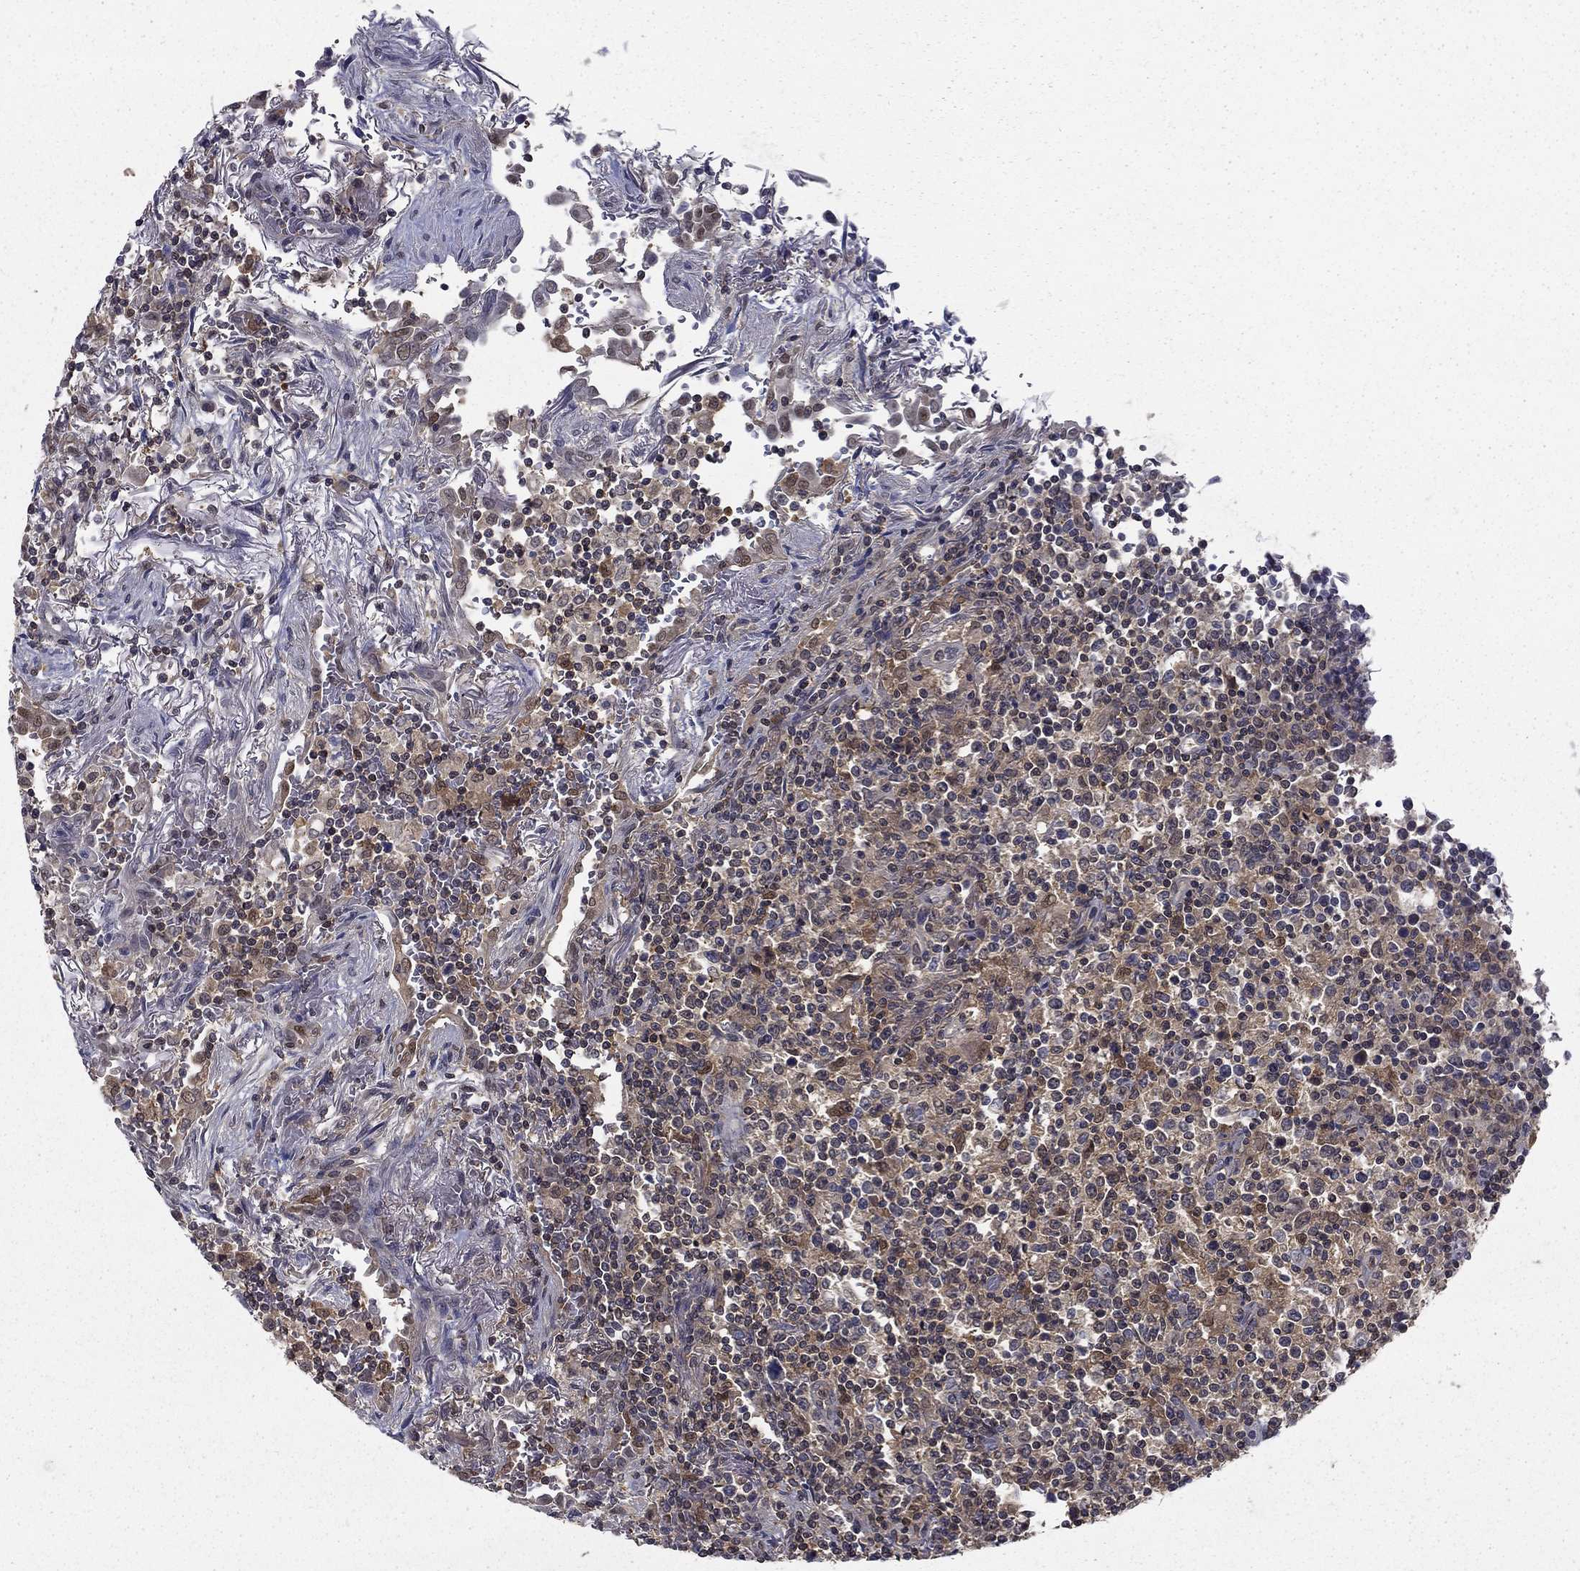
{"staining": {"intensity": "moderate", "quantity": "<25%", "location": "cytoplasmic/membranous"}, "tissue": "lymphoma", "cell_type": "Tumor cells", "image_type": "cancer", "snomed": [{"axis": "morphology", "description": "Malignant lymphoma, non-Hodgkin's type, High grade"}, {"axis": "topography", "description": "Lung"}], "caption": "IHC micrograph of neoplastic tissue: human high-grade malignant lymphoma, non-Hodgkin's type stained using immunohistochemistry (IHC) reveals low levels of moderate protein expression localized specifically in the cytoplasmic/membranous of tumor cells, appearing as a cytoplasmic/membranous brown color.", "gene": "NIT2", "patient": {"sex": "male", "age": 79}}